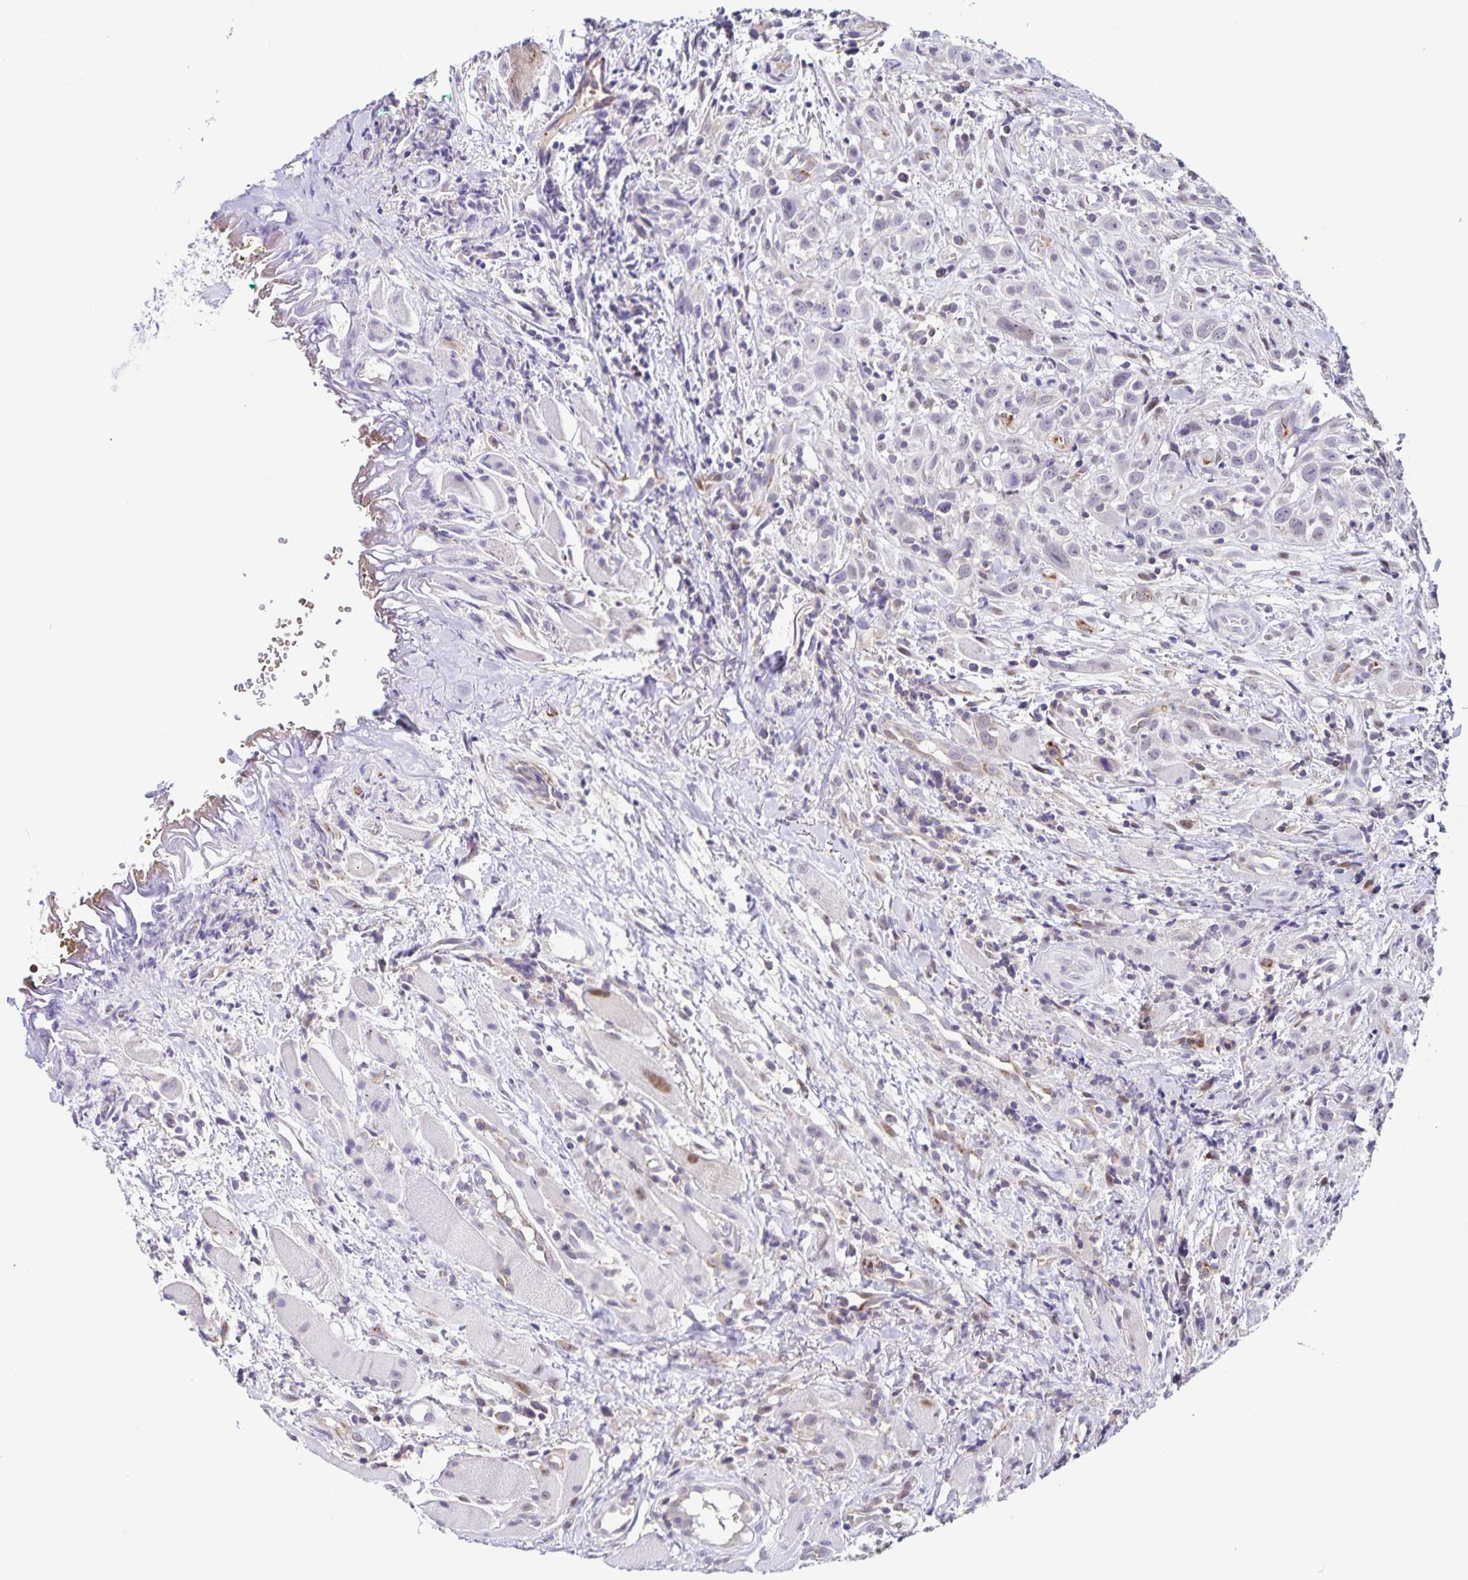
{"staining": {"intensity": "negative", "quantity": "none", "location": "none"}, "tissue": "head and neck cancer", "cell_type": "Tumor cells", "image_type": "cancer", "snomed": [{"axis": "morphology", "description": "Squamous cell carcinoma, NOS"}, {"axis": "topography", "description": "Head-Neck"}], "caption": "This is an immunohistochemistry image of human head and neck cancer (squamous cell carcinoma). There is no staining in tumor cells.", "gene": "STPG4", "patient": {"sex": "female", "age": 95}}